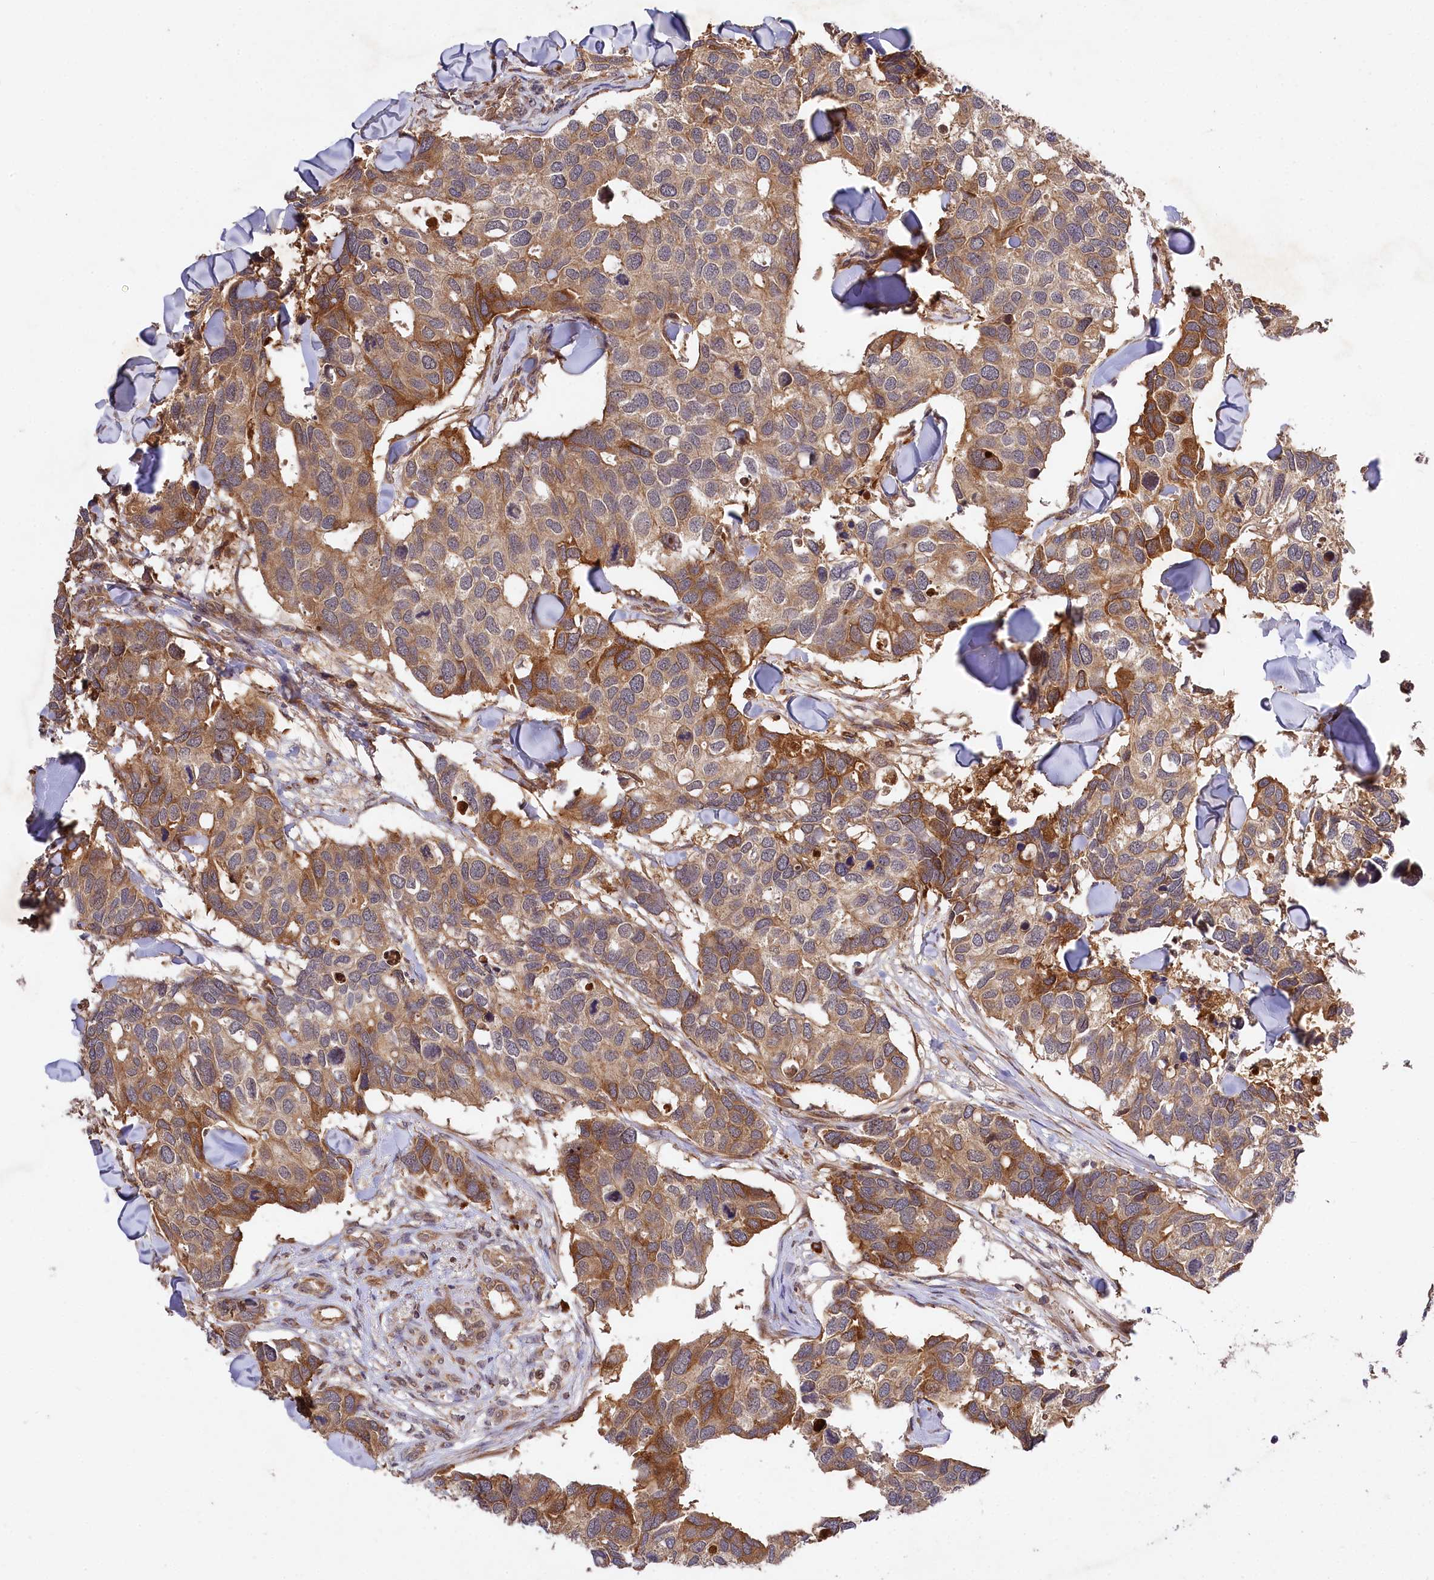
{"staining": {"intensity": "moderate", "quantity": ">75%", "location": "cytoplasmic/membranous"}, "tissue": "breast cancer", "cell_type": "Tumor cells", "image_type": "cancer", "snomed": [{"axis": "morphology", "description": "Duct carcinoma"}, {"axis": "topography", "description": "Breast"}], "caption": "Immunohistochemistry of human breast infiltrating ductal carcinoma displays medium levels of moderate cytoplasmic/membranous positivity in approximately >75% of tumor cells. (Brightfield microscopy of DAB IHC at high magnification).", "gene": "MCF2L2", "patient": {"sex": "female", "age": 83}}